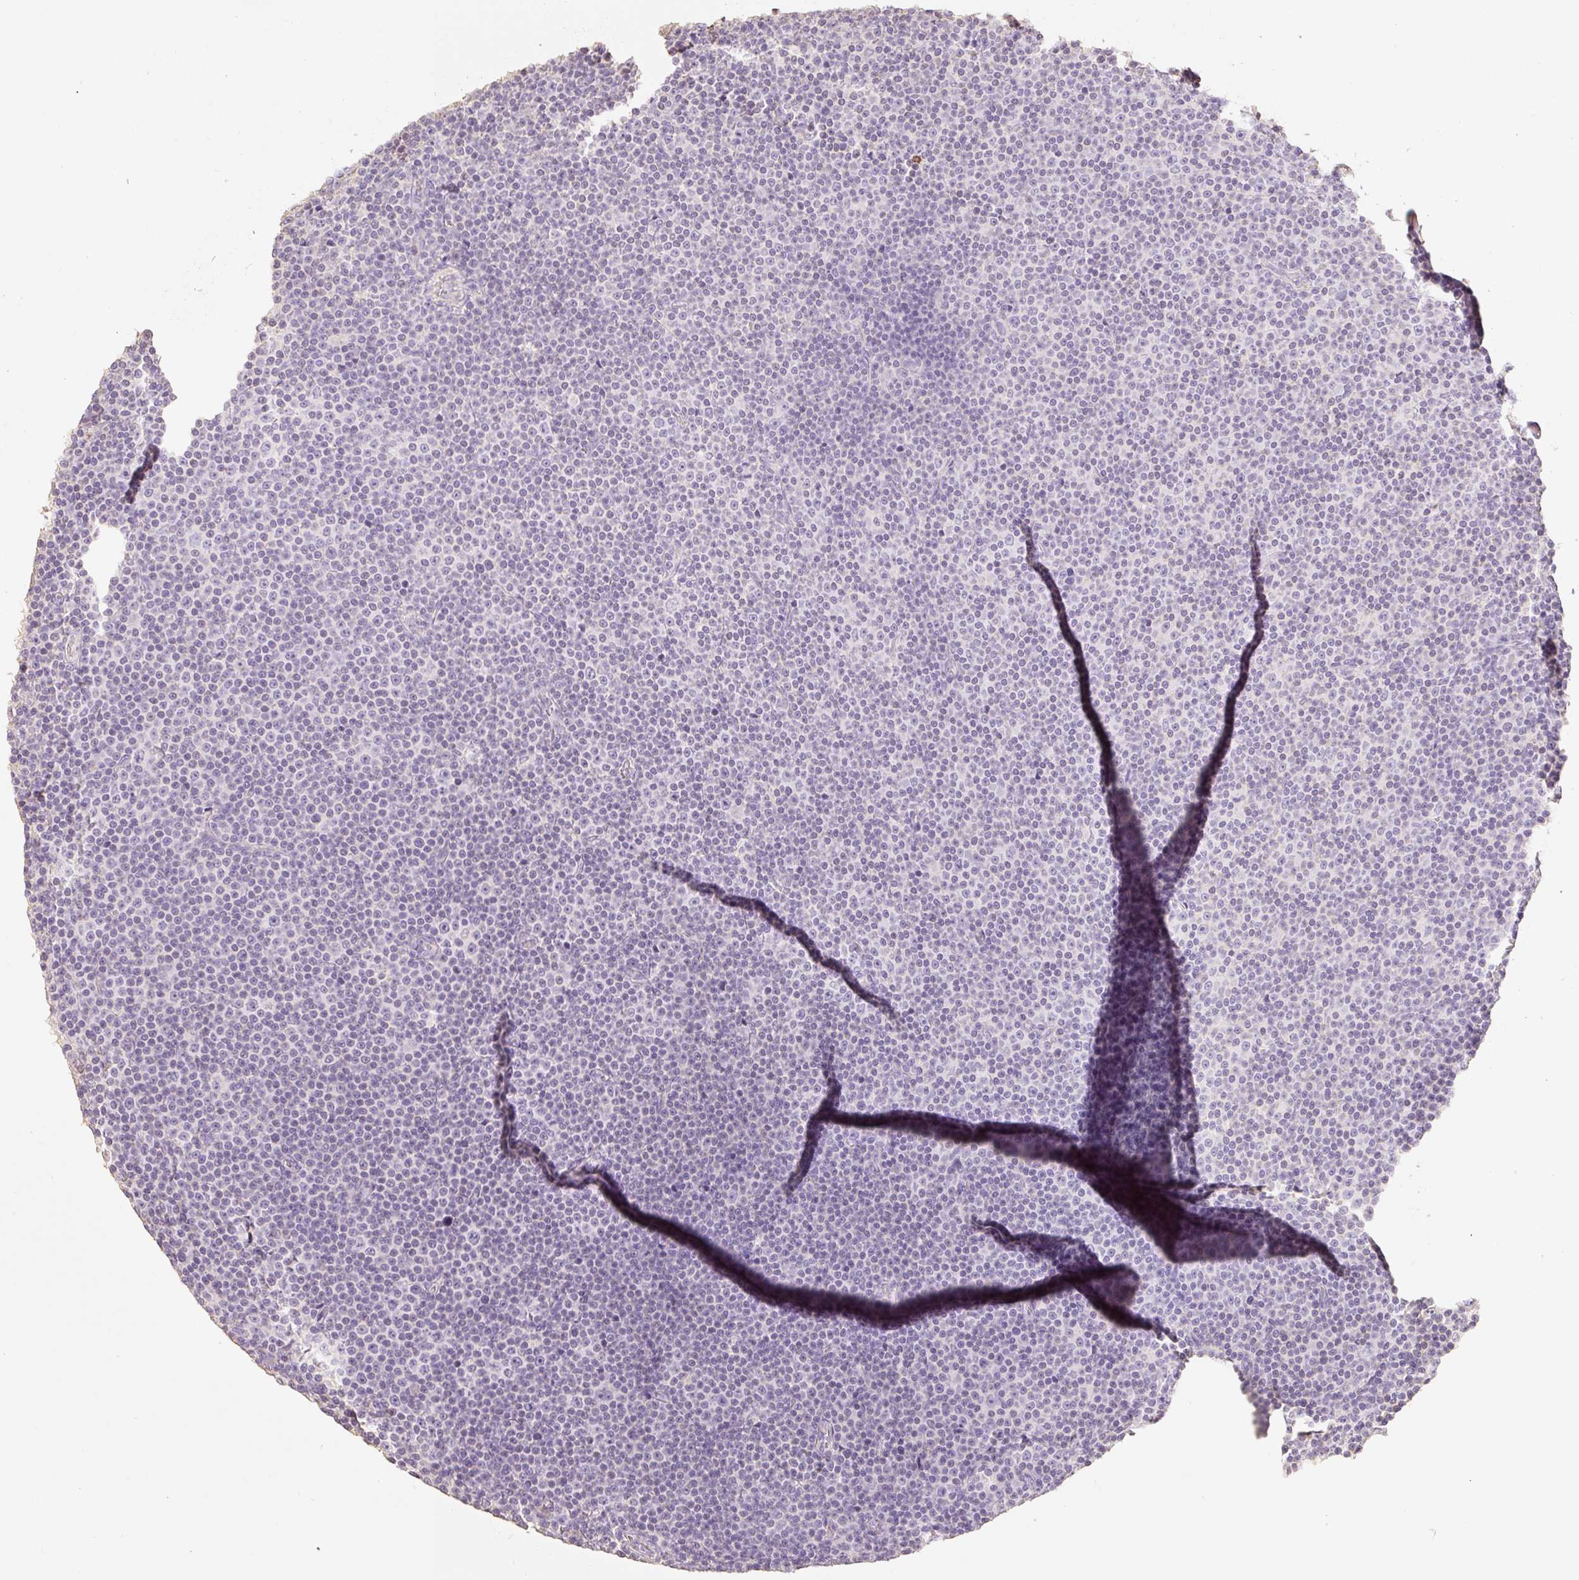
{"staining": {"intensity": "negative", "quantity": "none", "location": "none"}, "tissue": "lymphoma", "cell_type": "Tumor cells", "image_type": "cancer", "snomed": [{"axis": "morphology", "description": "Malignant lymphoma, non-Hodgkin's type, Low grade"}, {"axis": "topography", "description": "Lymph node"}], "caption": "A high-resolution photomicrograph shows immunohistochemistry (IHC) staining of low-grade malignant lymphoma, non-Hodgkin's type, which demonstrates no significant staining in tumor cells.", "gene": "MBOAT7", "patient": {"sex": "female", "age": 67}}